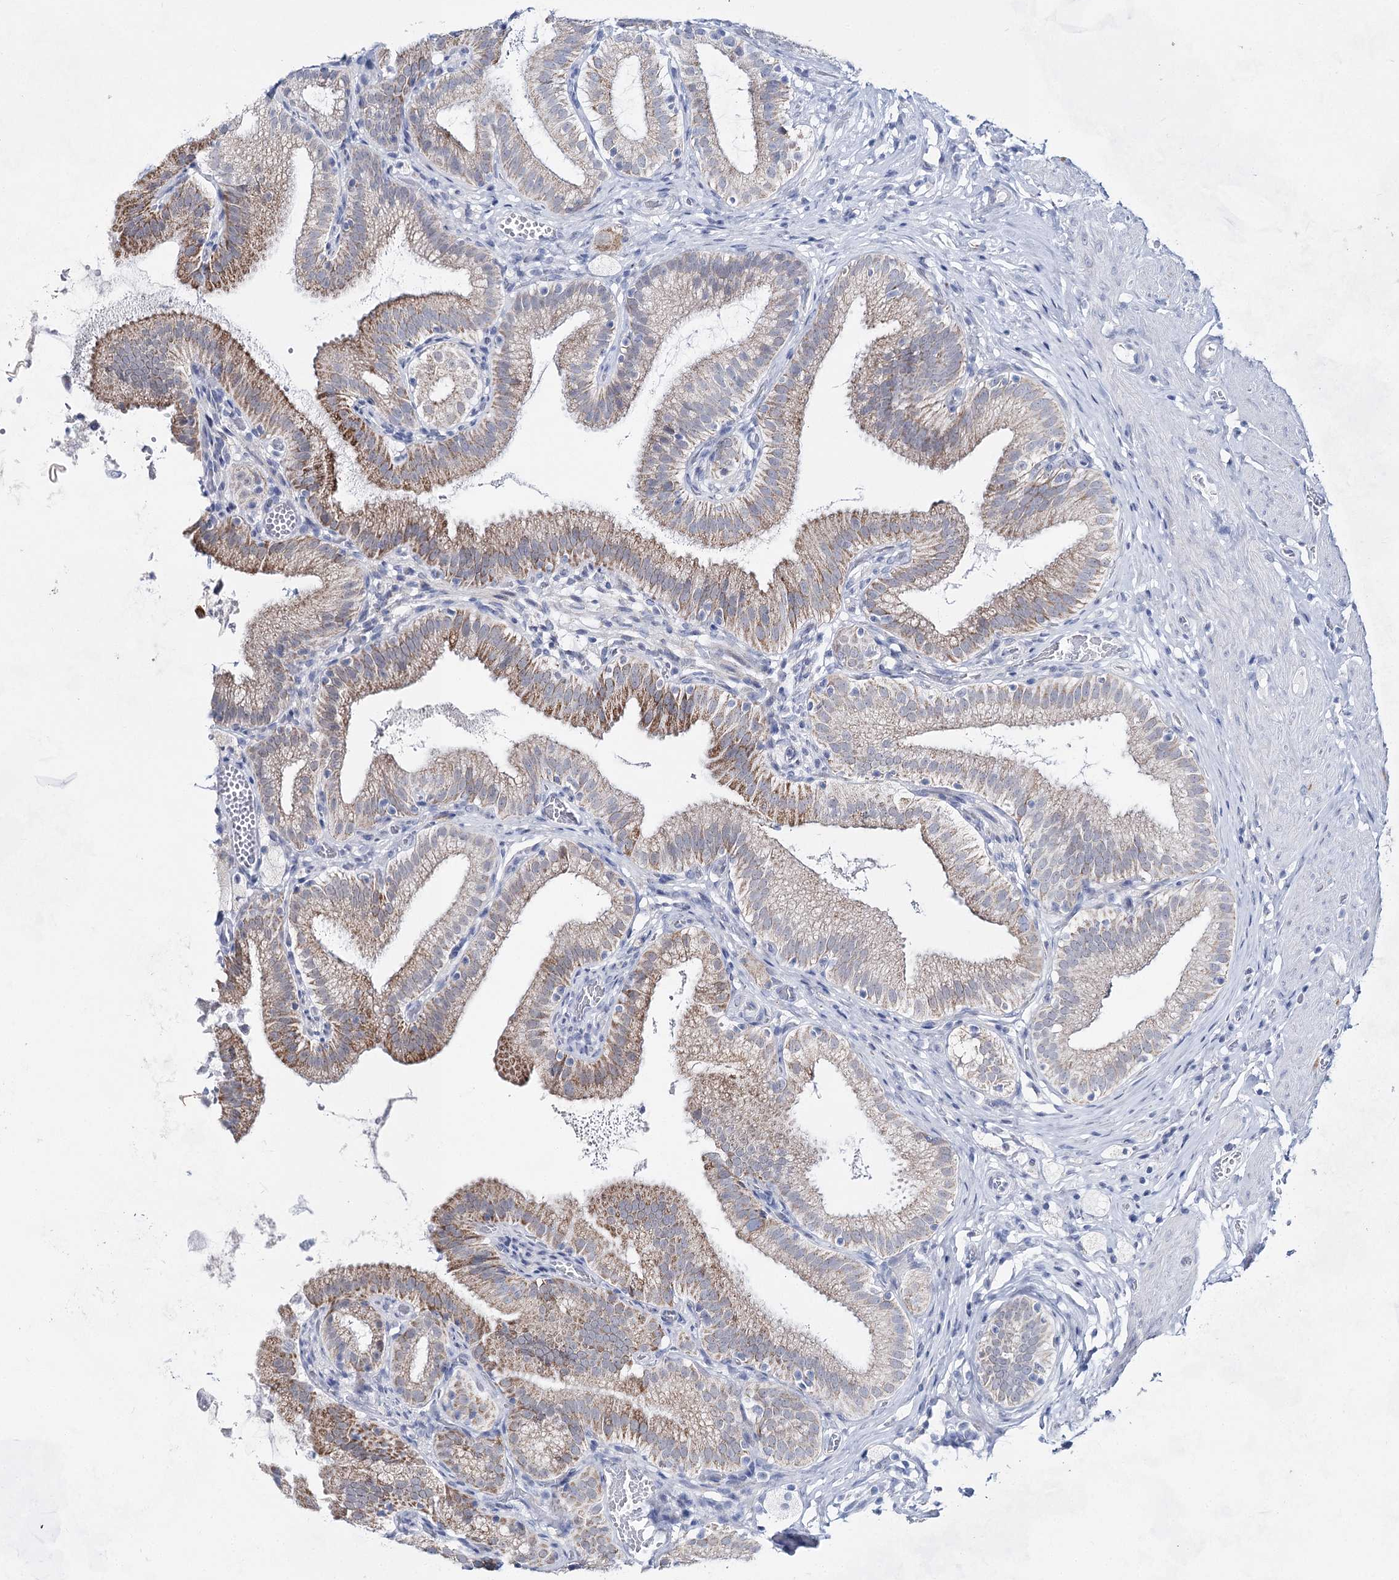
{"staining": {"intensity": "moderate", "quantity": "25%-75%", "location": "cytoplasmic/membranous"}, "tissue": "gallbladder", "cell_type": "Glandular cells", "image_type": "normal", "snomed": [{"axis": "morphology", "description": "Normal tissue, NOS"}, {"axis": "topography", "description": "Gallbladder"}], "caption": "Protein expression analysis of normal gallbladder reveals moderate cytoplasmic/membranous staining in approximately 25%-75% of glandular cells. (IHC, brightfield microscopy, high magnification).", "gene": "BPHL", "patient": {"sex": "male", "age": 54}}